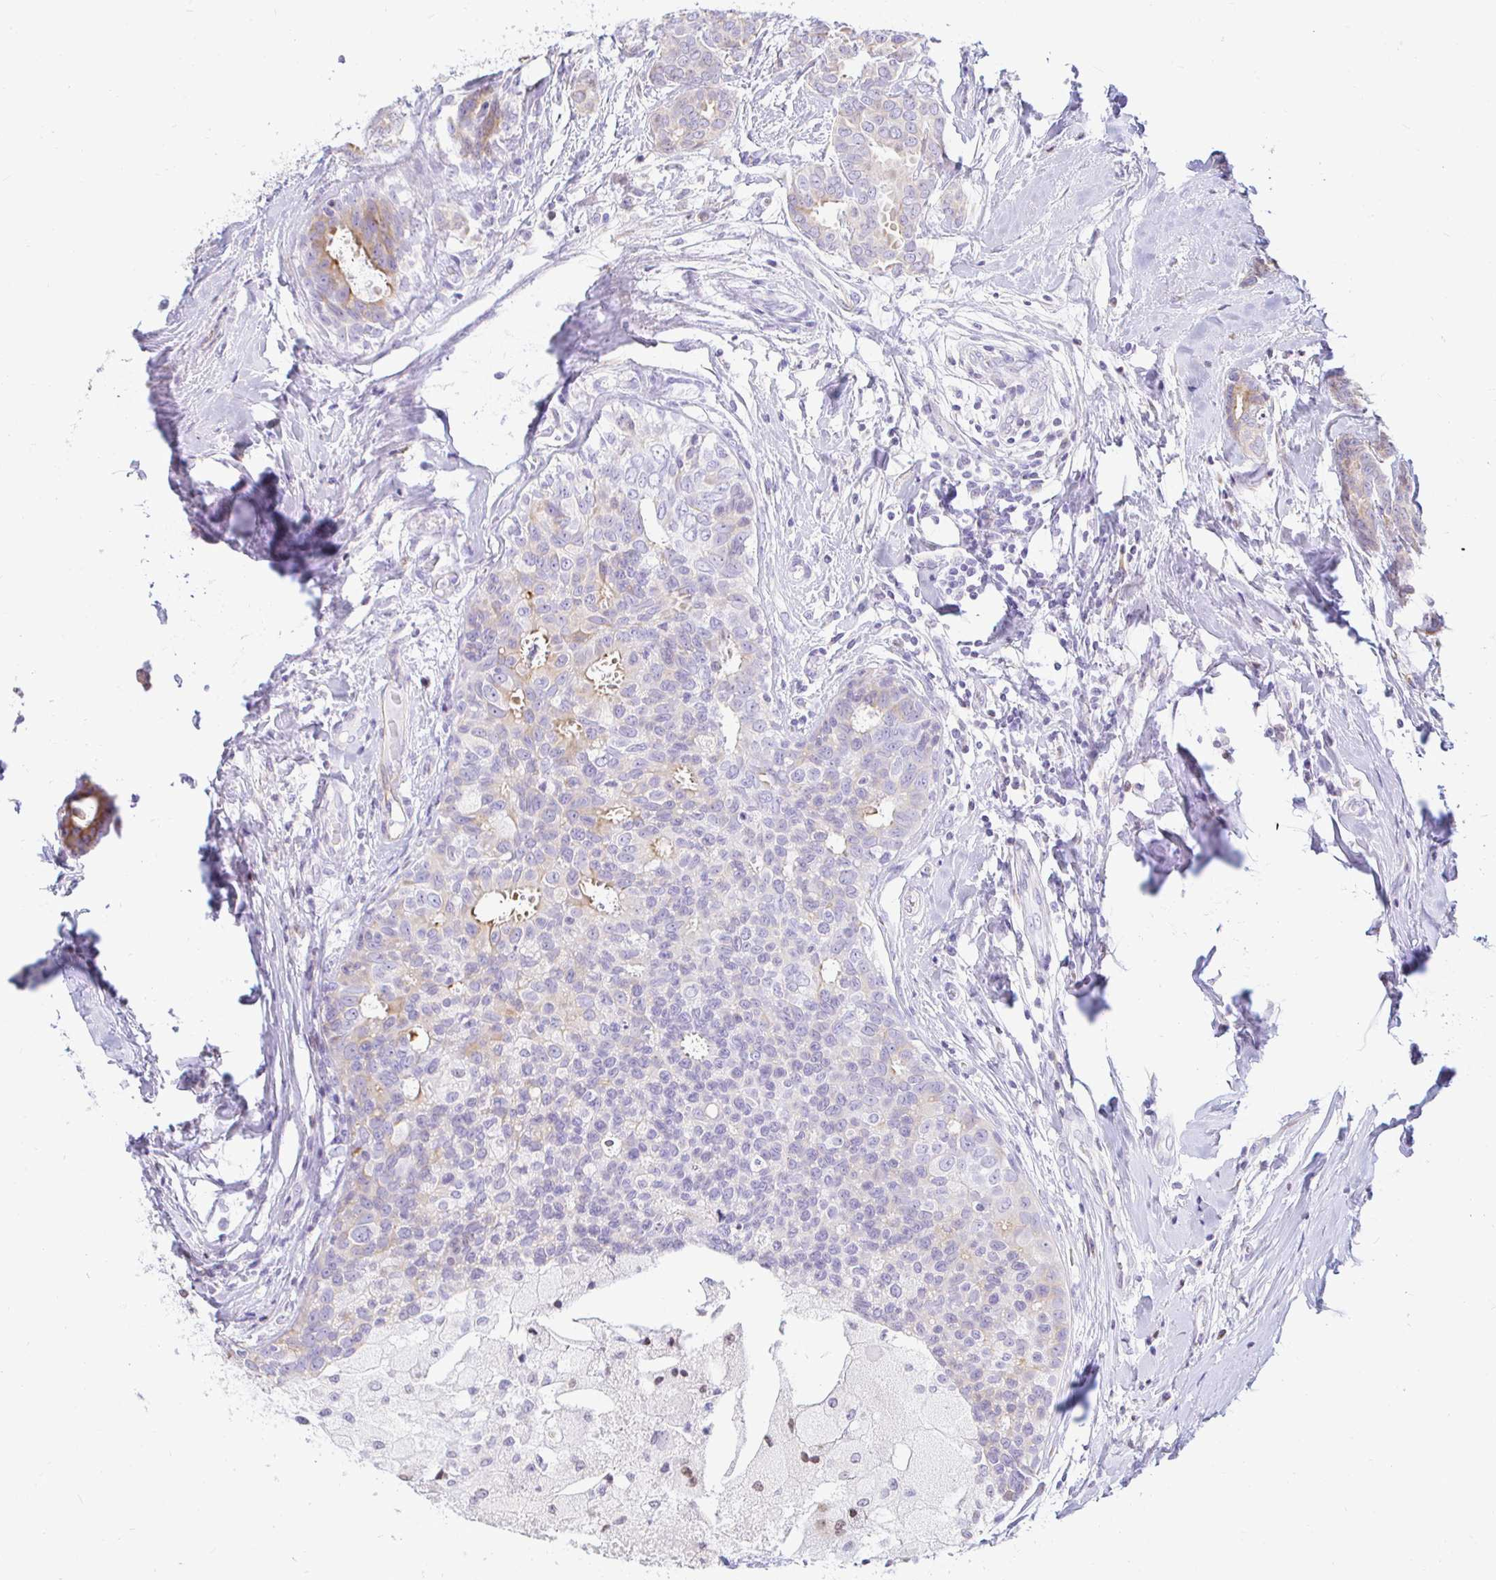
{"staining": {"intensity": "weak", "quantity": "25%-75%", "location": "cytoplasmic/membranous"}, "tissue": "breast cancer", "cell_type": "Tumor cells", "image_type": "cancer", "snomed": [{"axis": "morphology", "description": "Duct carcinoma"}, {"axis": "topography", "description": "Breast"}], "caption": "Protein expression analysis of breast cancer reveals weak cytoplasmic/membranous expression in about 25%-75% of tumor cells.", "gene": "CAPSL", "patient": {"sex": "female", "age": 45}}